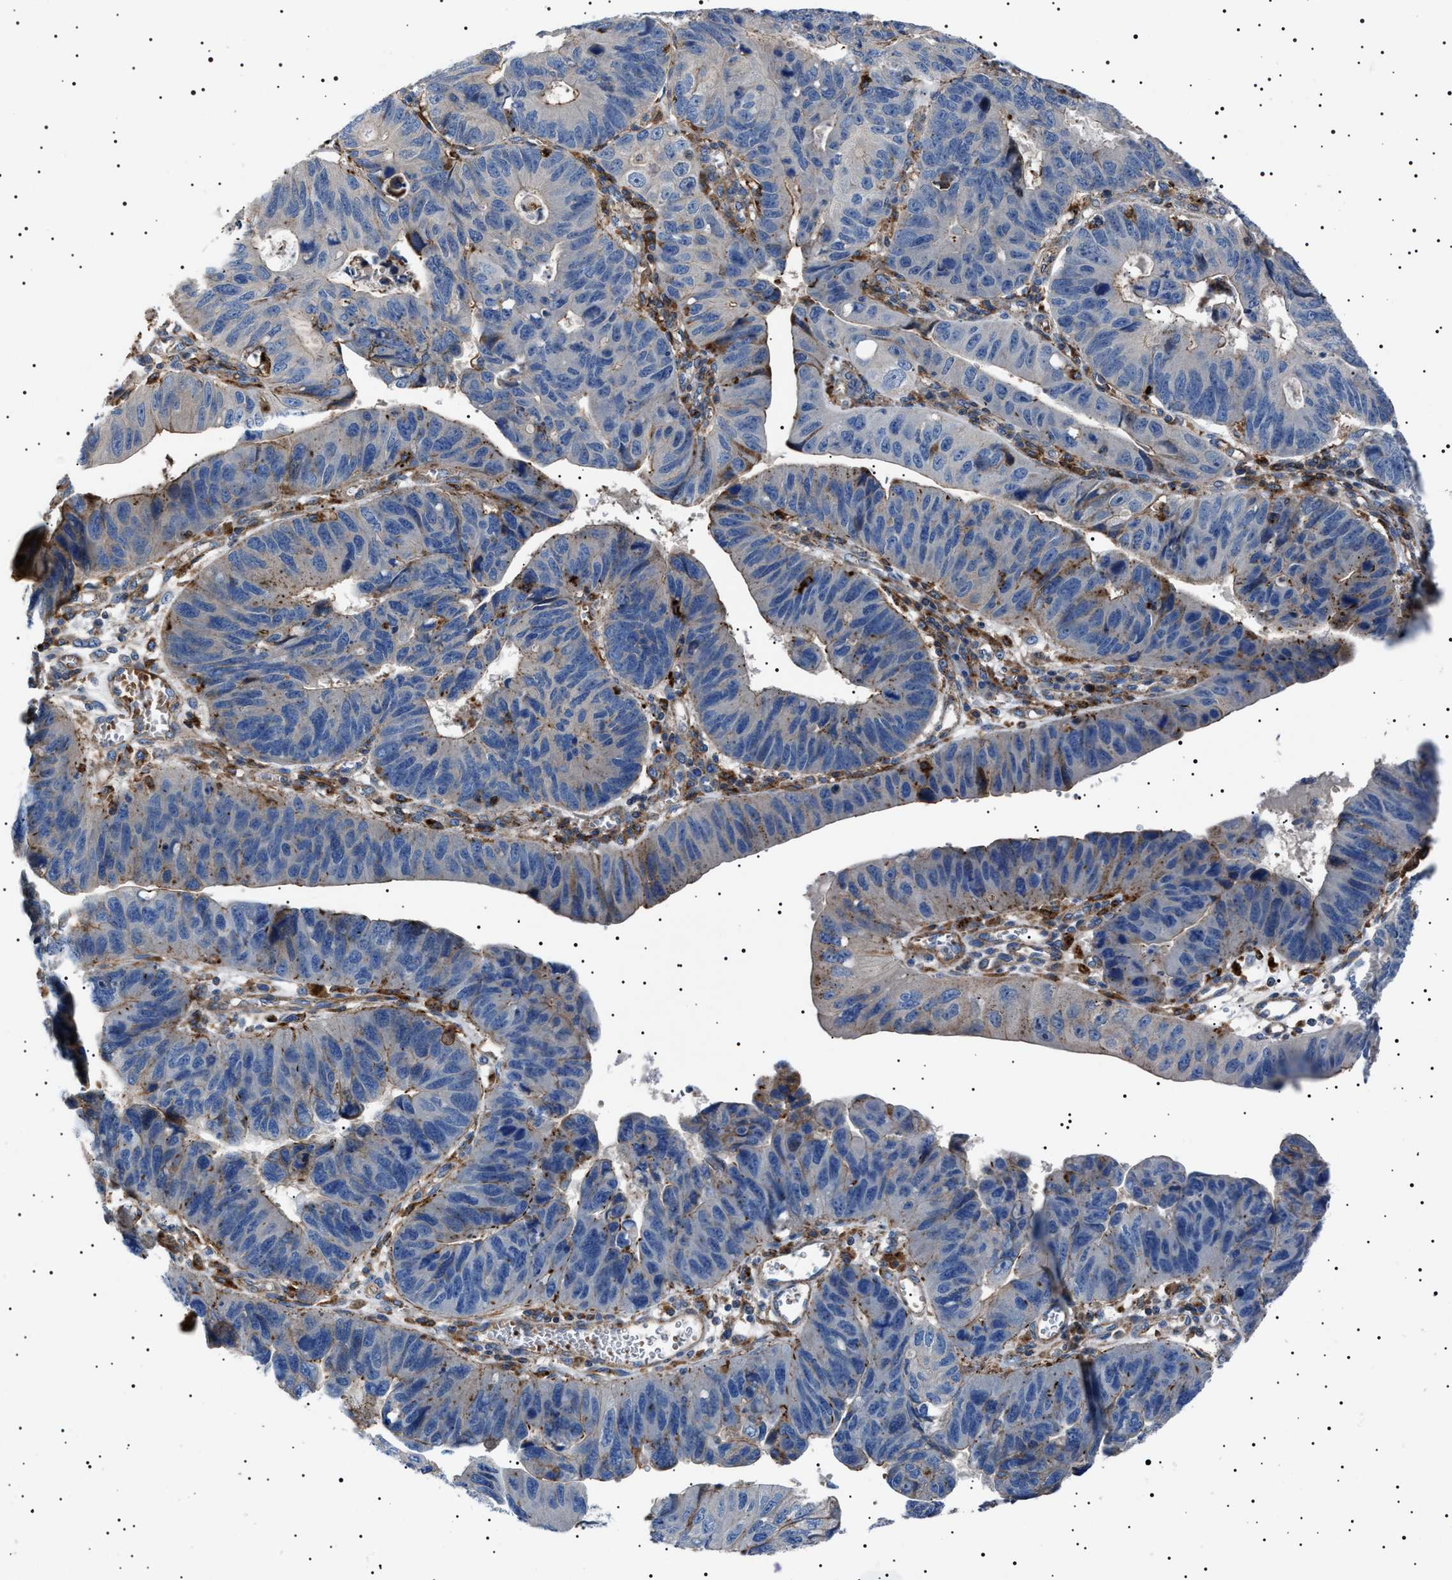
{"staining": {"intensity": "negative", "quantity": "none", "location": "none"}, "tissue": "stomach cancer", "cell_type": "Tumor cells", "image_type": "cancer", "snomed": [{"axis": "morphology", "description": "Adenocarcinoma, NOS"}, {"axis": "topography", "description": "Stomach"}], "caption": "Stomach adenocarcinoma was stained to show a protein in brown. There is no significant positivity in tumor cells.", "gene": "NEU1", "patient": {"sex": "male", "age": 59}}